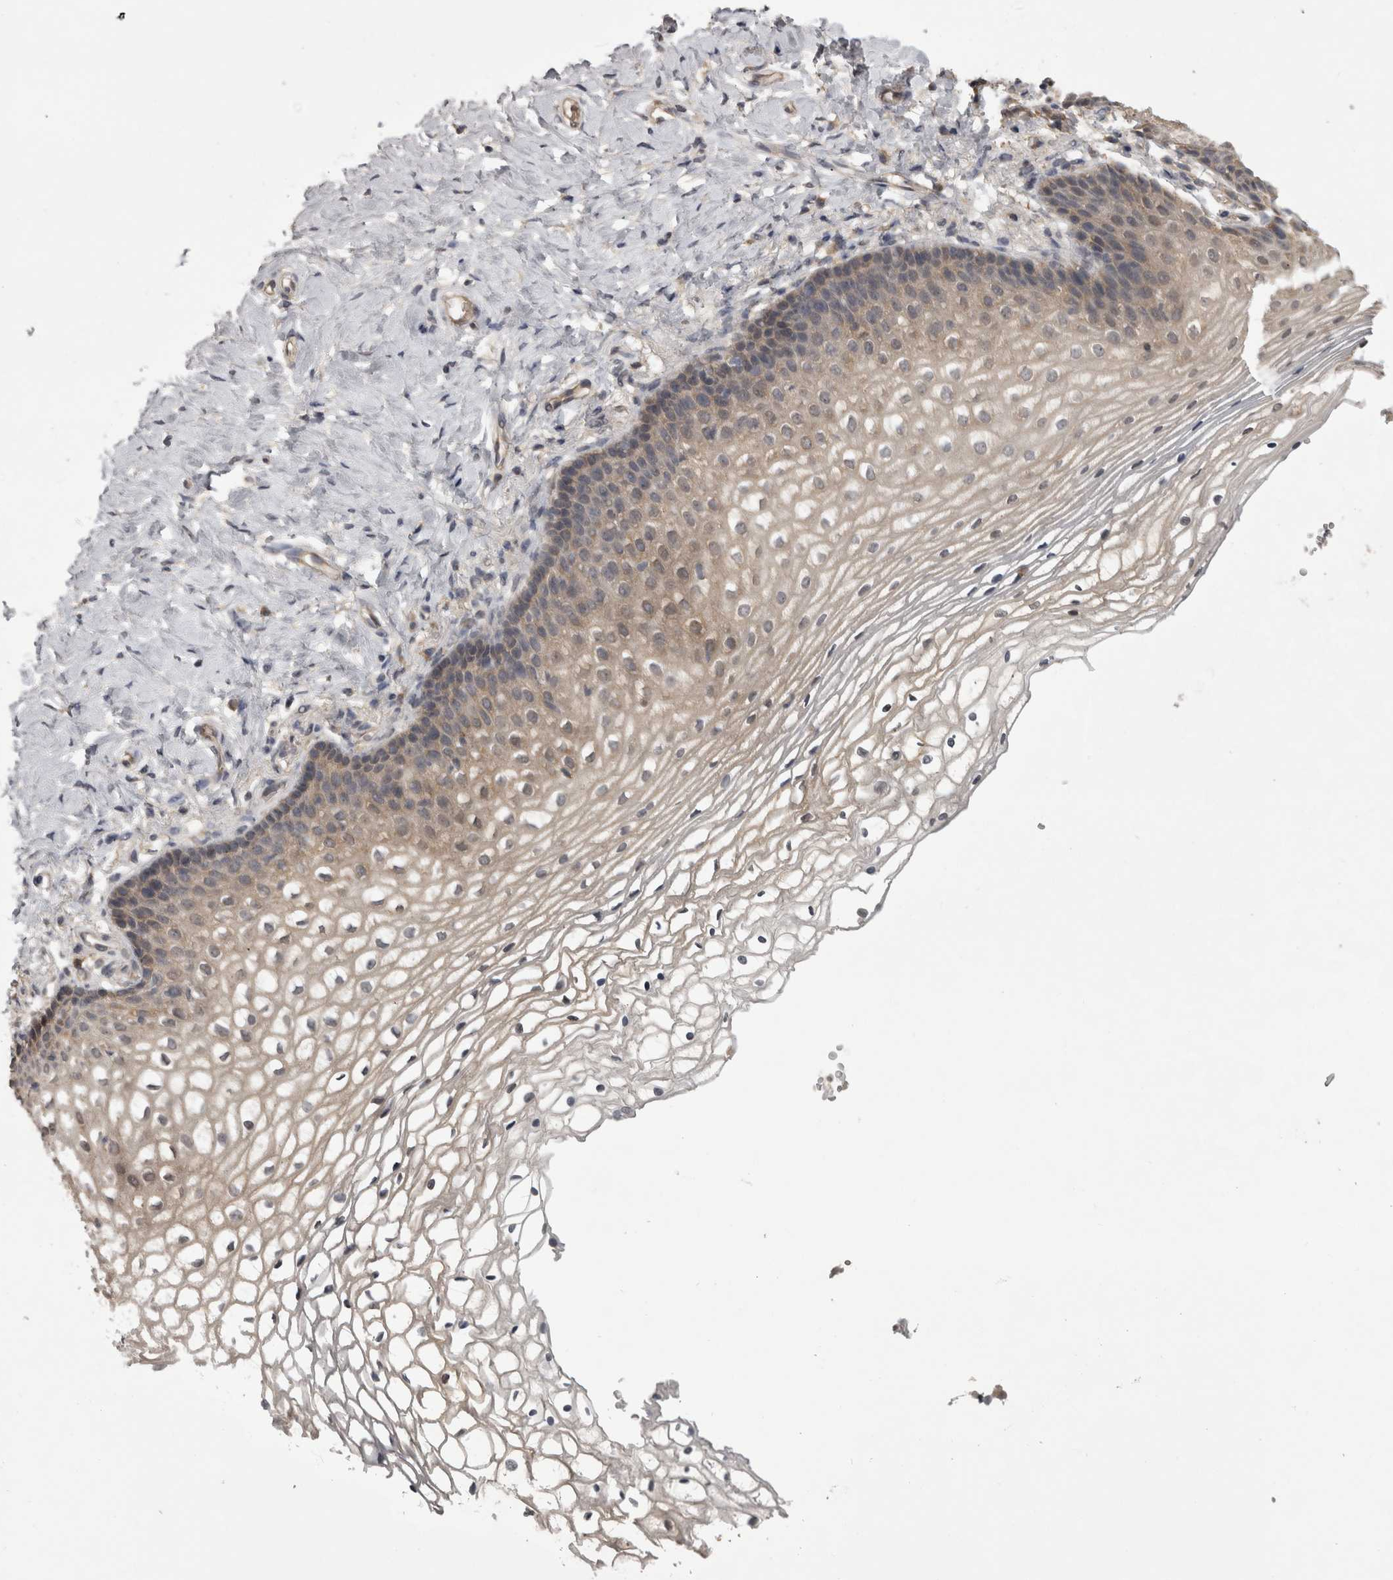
{"staining": {"intensity": "weak", "quantity": "<25%", "location": "cytoplasmic/membranous"}, "tissue": "vagina", "cell_type": "Squamous epithelial cells", "image_type": "normal", "snomed": [{"axis": "morphology", "description": "Normal tissue, NOS"}, {"axis": "topography", "description": "Vagina"}], "caption": "Immunohistochemistry micrograph of normal vagina stained for a protein (brown), which demonstrates no expression in squamous epithelial cells. Brightfield microscopy of immunohistochemistry stained with DAB (3,3'-diaminobenzidine) (brown) and hematoxylin (blue), captured at high magnification.", "gene": "APRT", "patient": {"sex": "female", "age": 60}}